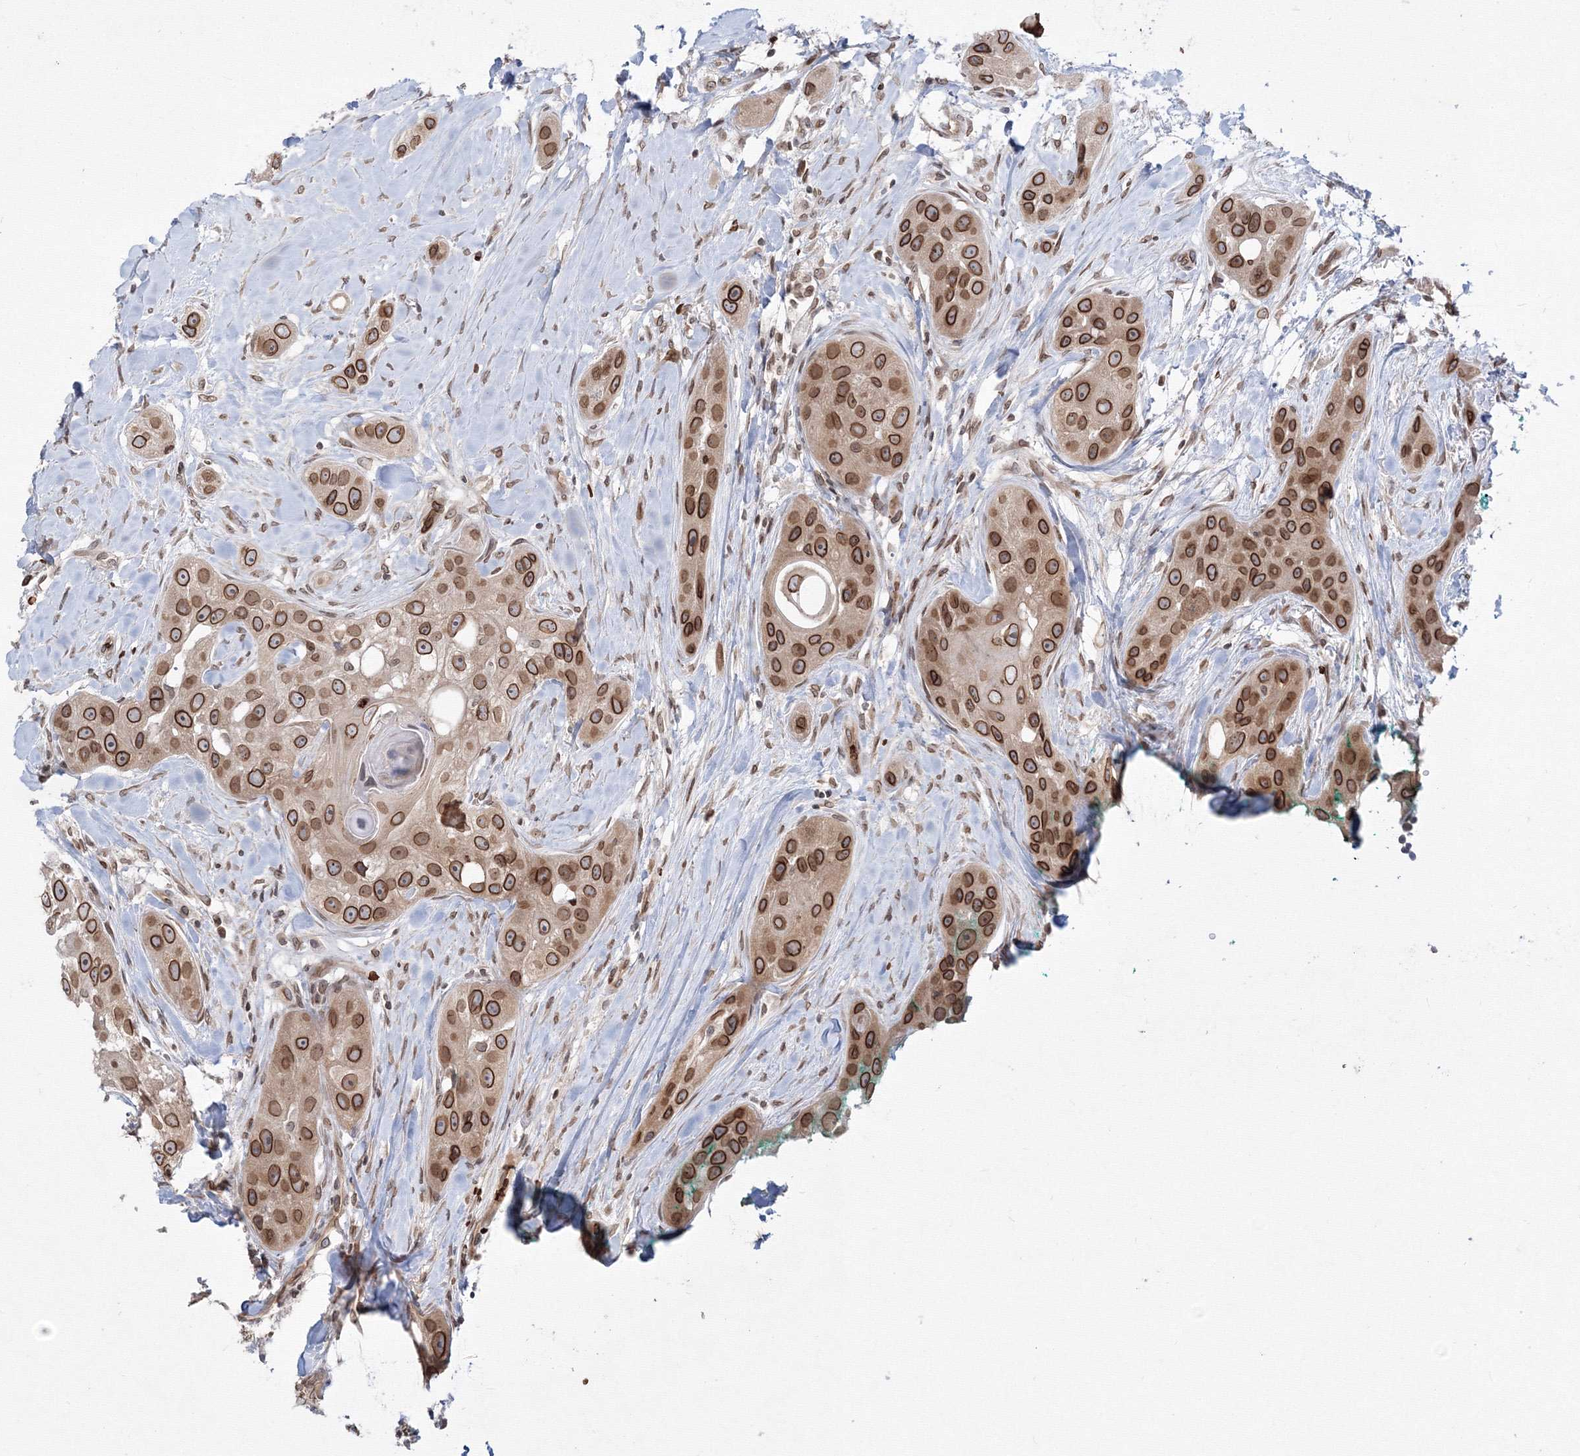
{"staining": {"intensity": "strong", "quantity": ">75%", "location": "cytoplasmic/membranous,nuclear"}, "tissue": "head and neck cancer", "cell_type": "Tumor cells", "image_type": "cancer", "snomed": [{"axis": "morphology", "description": "Normal tissue, NOS"}, {"axis": "morphology", "description": "Squamous cell carcinoma, NOS"}, {"axis": "topography", "description": "Skeletal muscle"}, {"axis": "topography", "description": "Head-Neck"}], "caption": "Protein expression by IHC displays strong cytoplasmic/membranous and nuclear positivity in about >75% of tumor cells in head and neck squamous cell carcinoma.", "gene": "DNAJB2", "patient": {"sex": "male", "age": 51}}